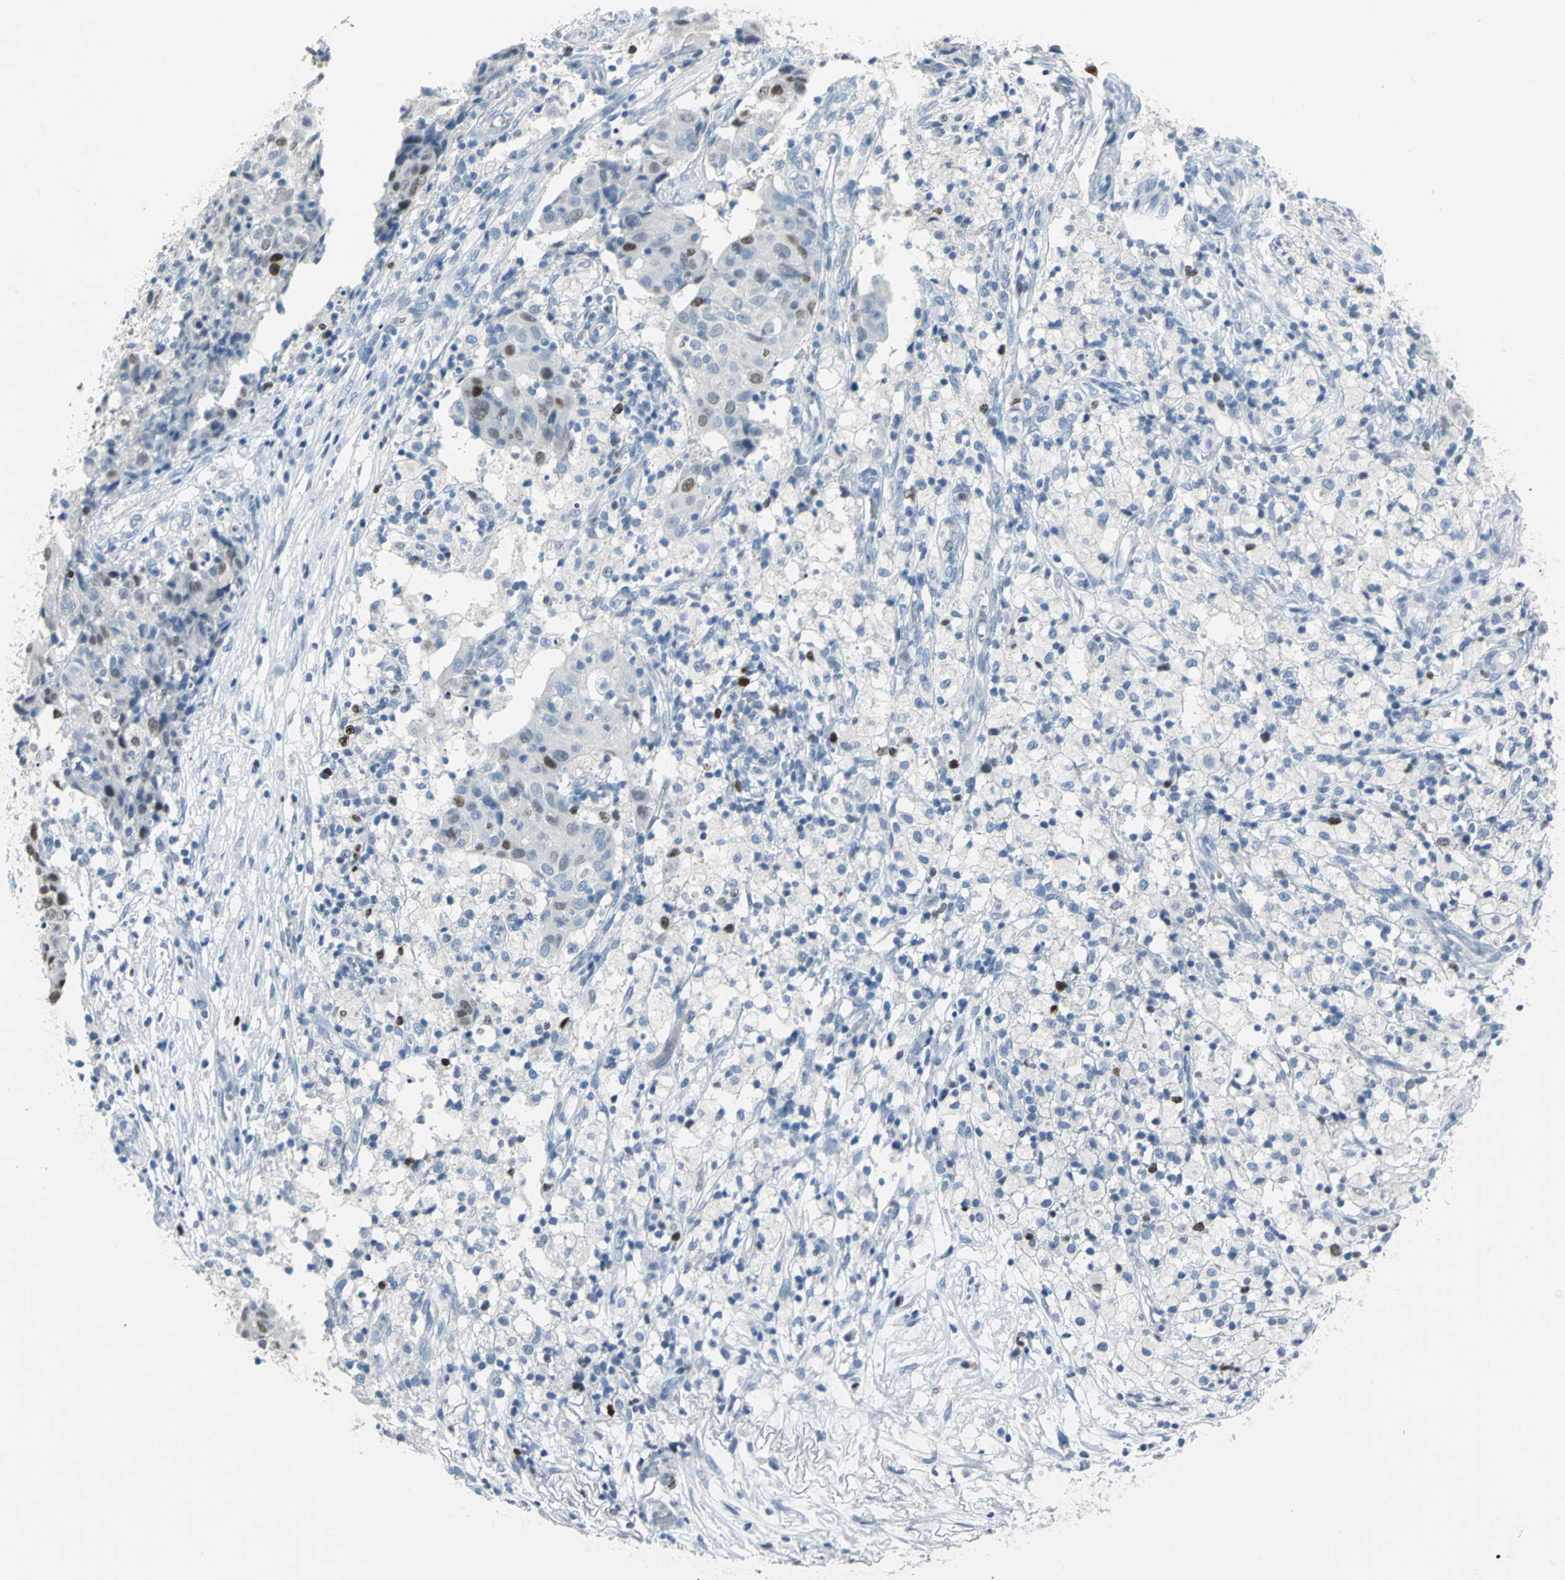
{"staining": {"intensity": "moderate", "quantity": "<25%", "location": "nuclear"}, "tissue": "ovarian cancer", "cell_type": "Tumor cells", "image_type": "cancer", "snomed": [{"axis": "morphology", "description": "Carcinoma, endometroid"}, {"axis": "topography", "description": "Ovary"}], "caption": "A micrograph of human ovarian cancer stained for a protein reveals moderate nuclear brown staining in tumor cells.", "gene": "MCM3", "patient": {"sex": "female", "age": 42}}